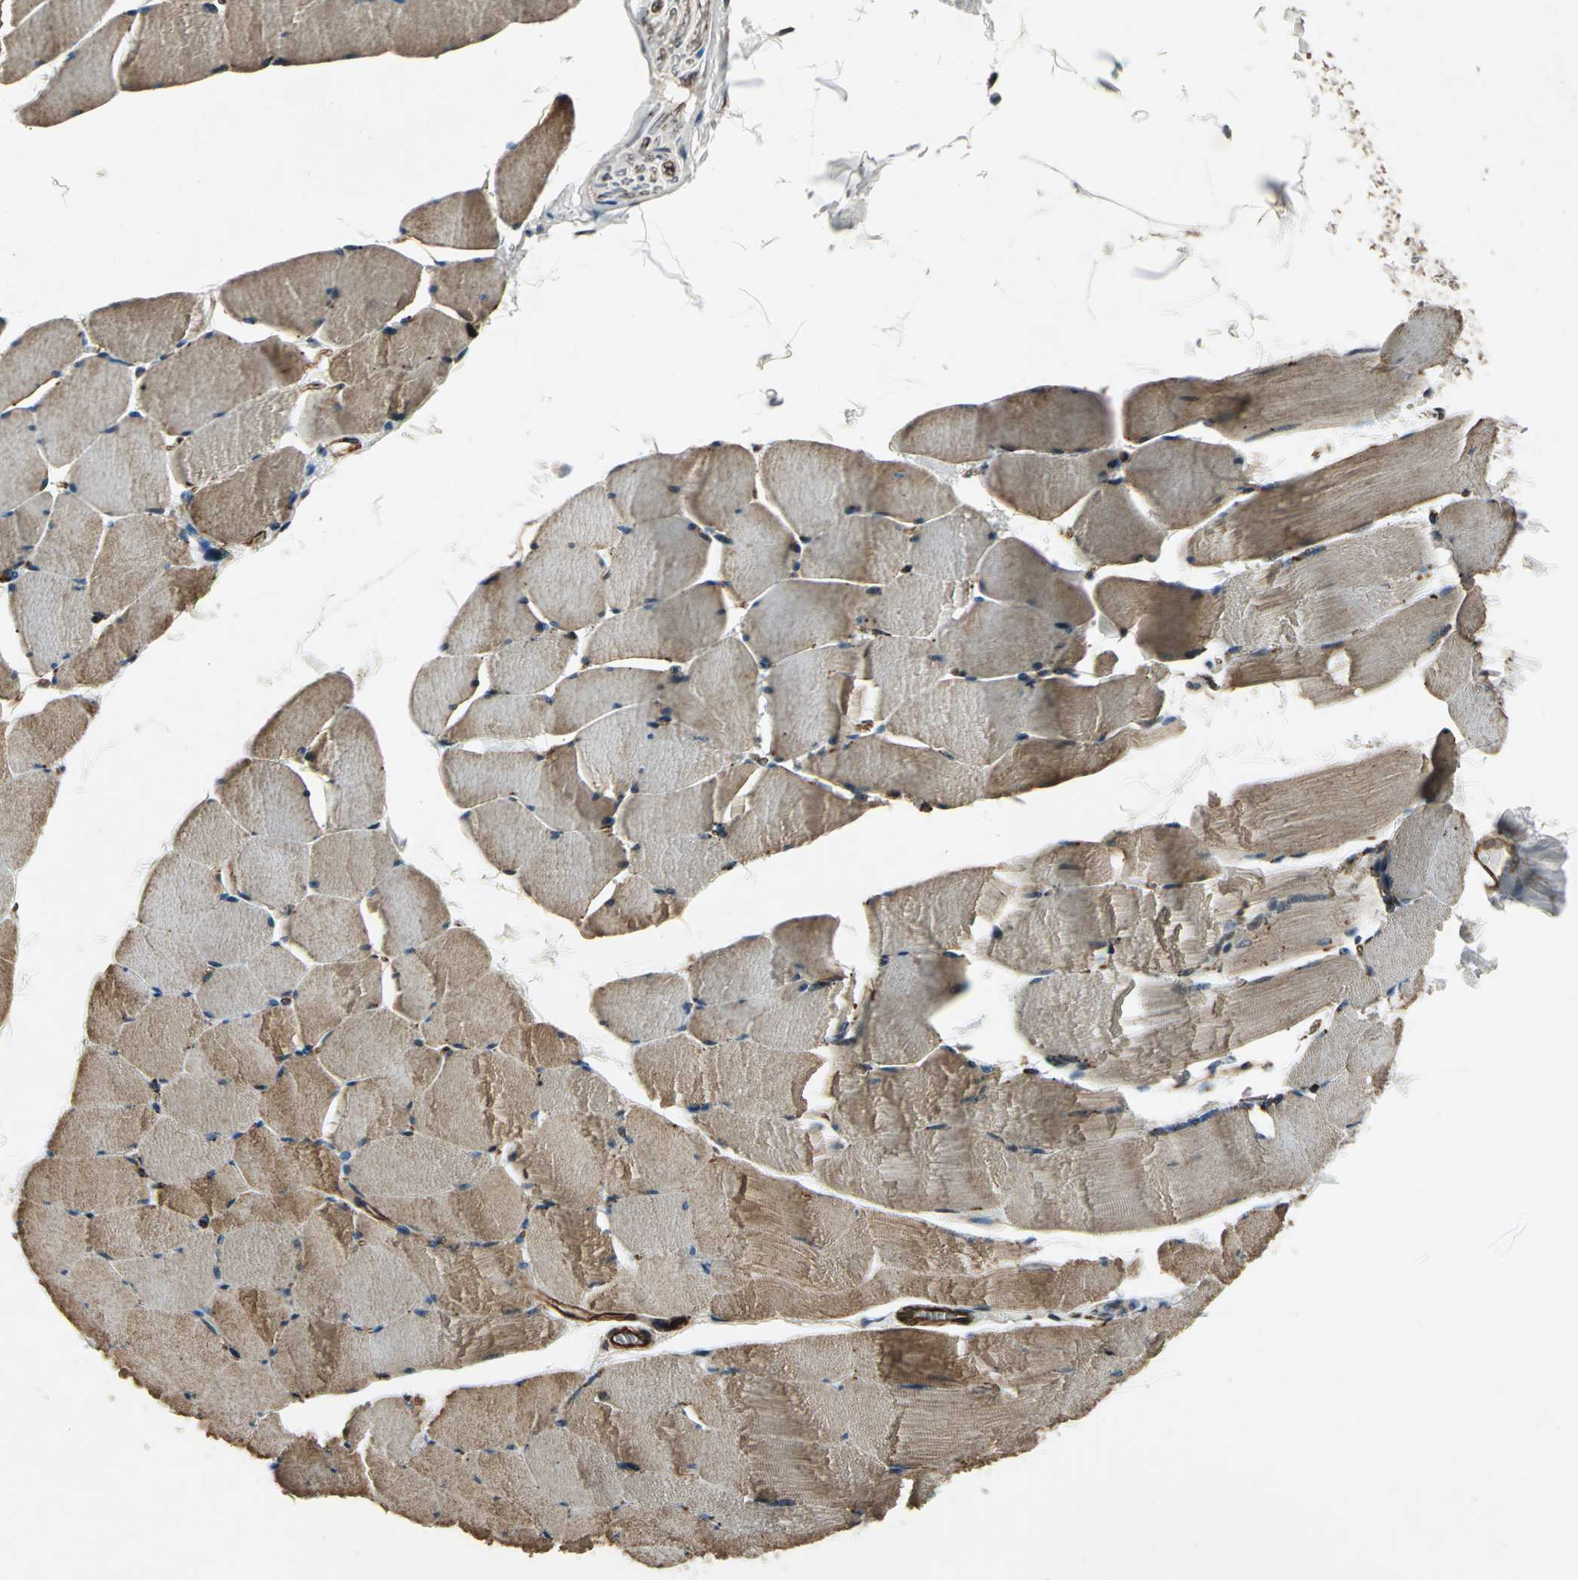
{"staining": {"intensity": "strong", "quantity": ">75%", "location": "cytoplasmic/membranous"}, "tissue": "skeletal muscle", "cell_type": "Myocytes", "image_type": "normal", "snomed": [{"axis": "morphology", "description": "Normal tissue, NOS"}, {"axis": "topography", "description": "Skeletal muscle"}], "caption": "This is a histology image of immunohistochemistry (IHC) staining of normal skeletal muscle, which shows strong expression in the cytoplasmic/membranous of myocytes.", "gene": "EXD2", "patient": {"sex": "male", "age": 62}}